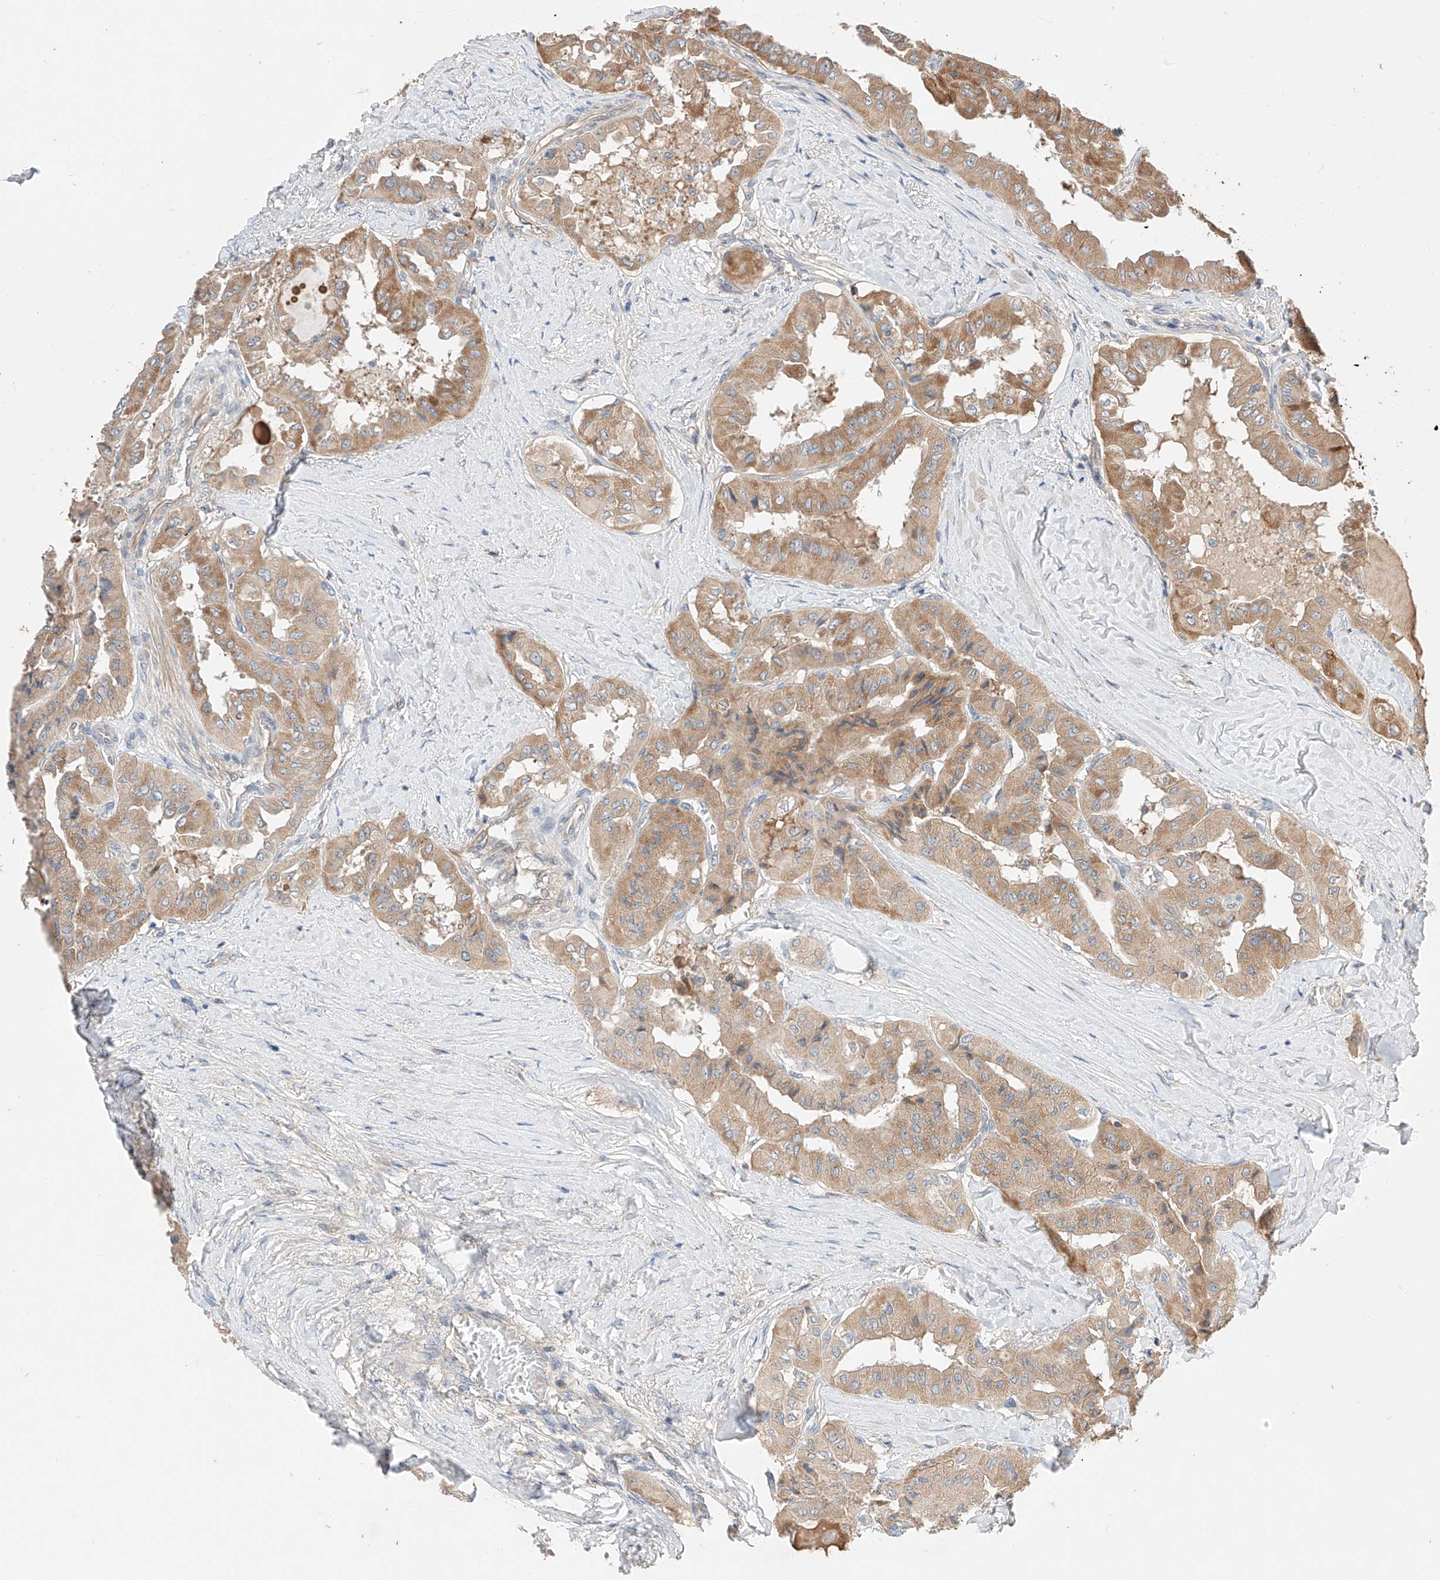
{"staining": {"intensity": "moderate", "quantity": ">75%", "location": "cytoplasmic/membranous"}, "tissue": "thyroid cancer", "cell_type": "Tumor cells", "image_type": "cancer", "snomed": [{"axis": "morphology", "description": "Papillary adenocarcinoma, NOS"}, {"axis": "topography", "description": "Thyroid gland"}], "caption": "Immunohistochemistry histopathology image of human thyroid cancer stained for a protein (brown), which reveals medium levels of moderate cytoplasmic/membranous staining in approximately >75% of tumor cells.", "gene": "RUSC1", "patient": {"sex": "female", "age": 59}}